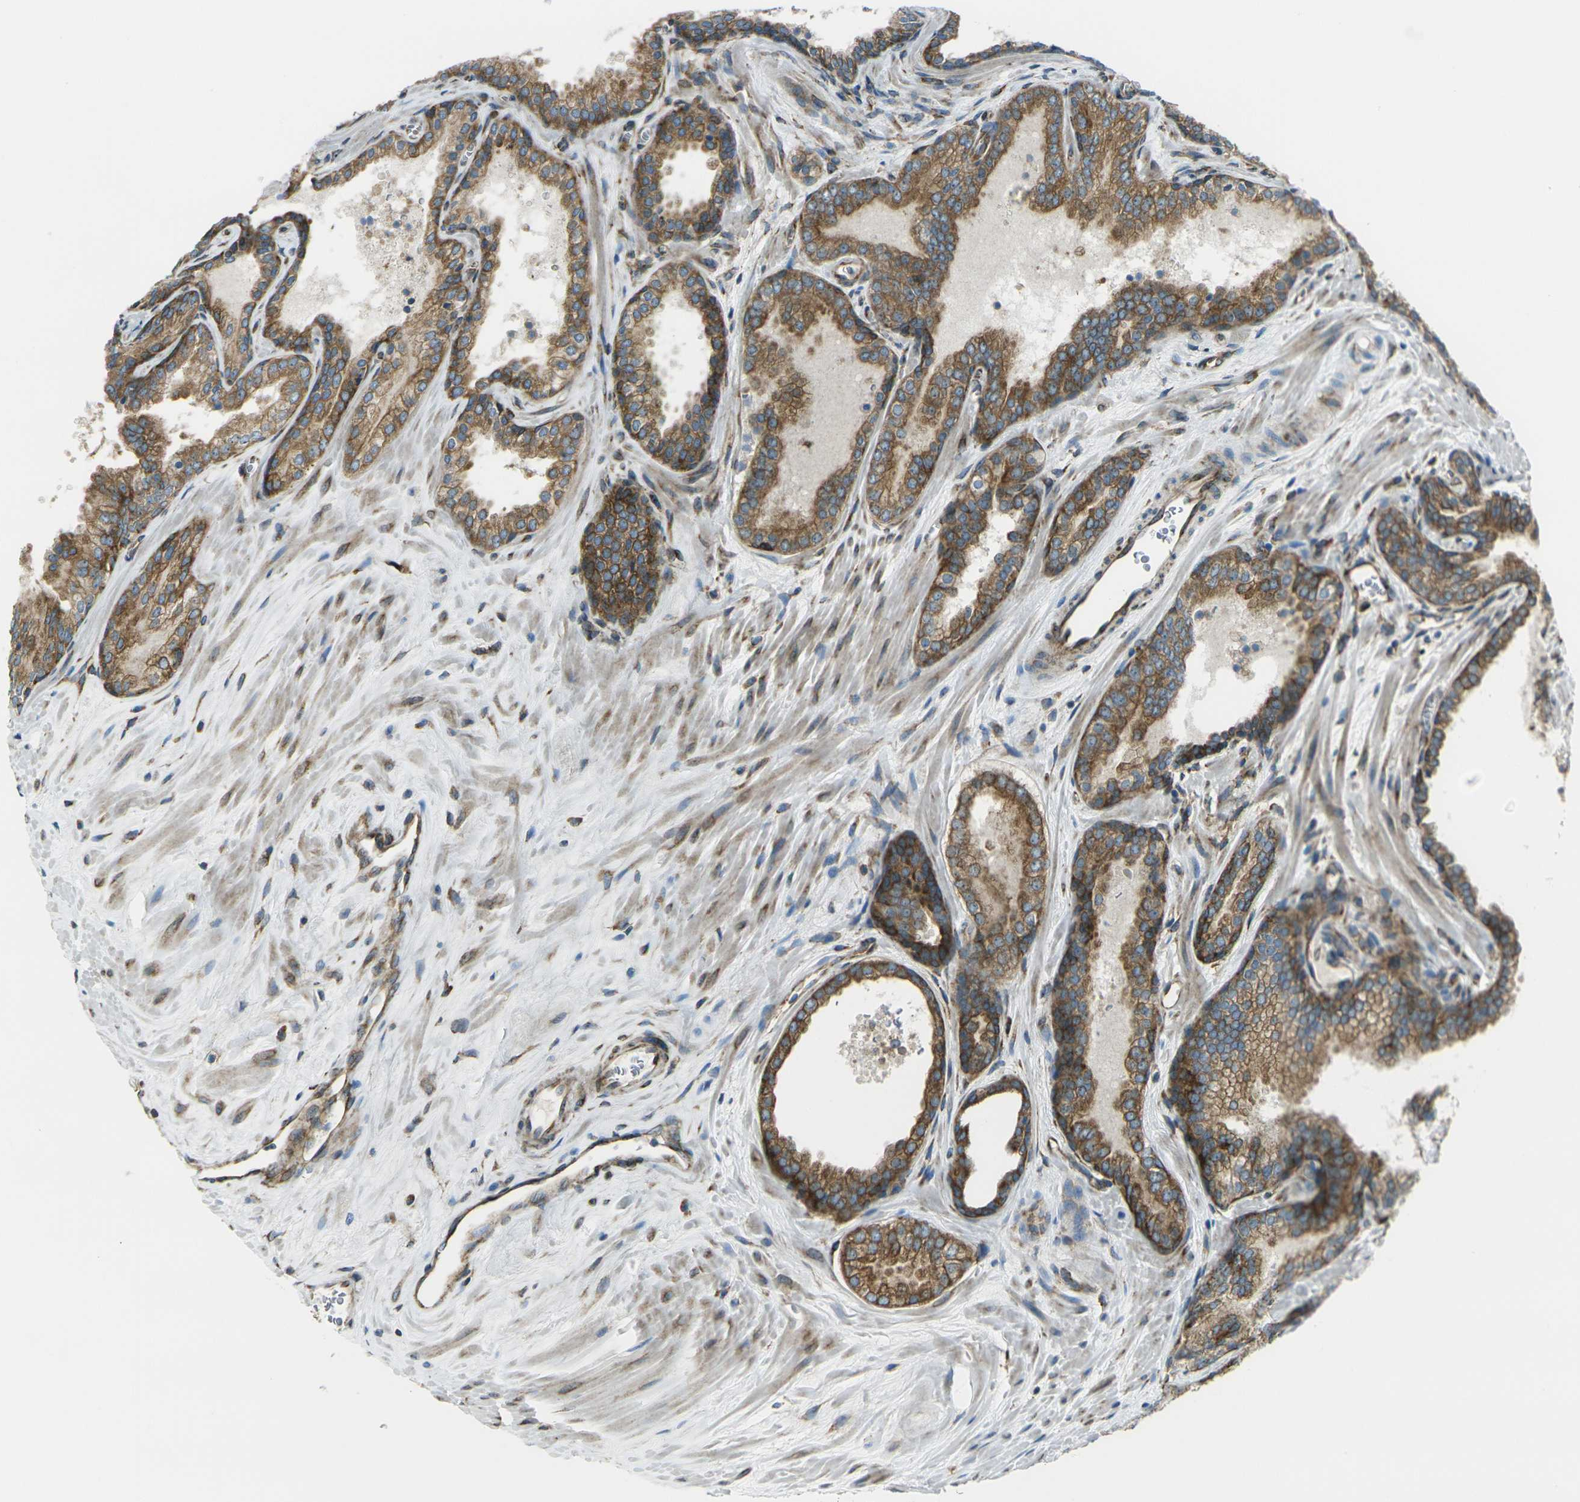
{"staining": {"intensity": "moderate", "quantity": ">75%", "location": "cytoplasmic/membranous"}, "tissue": "prostate cancer", "cell_type": "Tumor cells", "image_type": "cancer", "snomed": [{"axis": "morphology", "description": "Adenocarcinoma, Low grade"}, {"axis": "topography", "description": "Prostate"}], "caption": "Protein expression analysis of low-grade adenocarcinoma (prostate) displays moderate cytoplasmic/membranous expression in about >75% of tumor cells.", "gene": "CELSR2", "patient": {"sex": "male", "age": 60}}